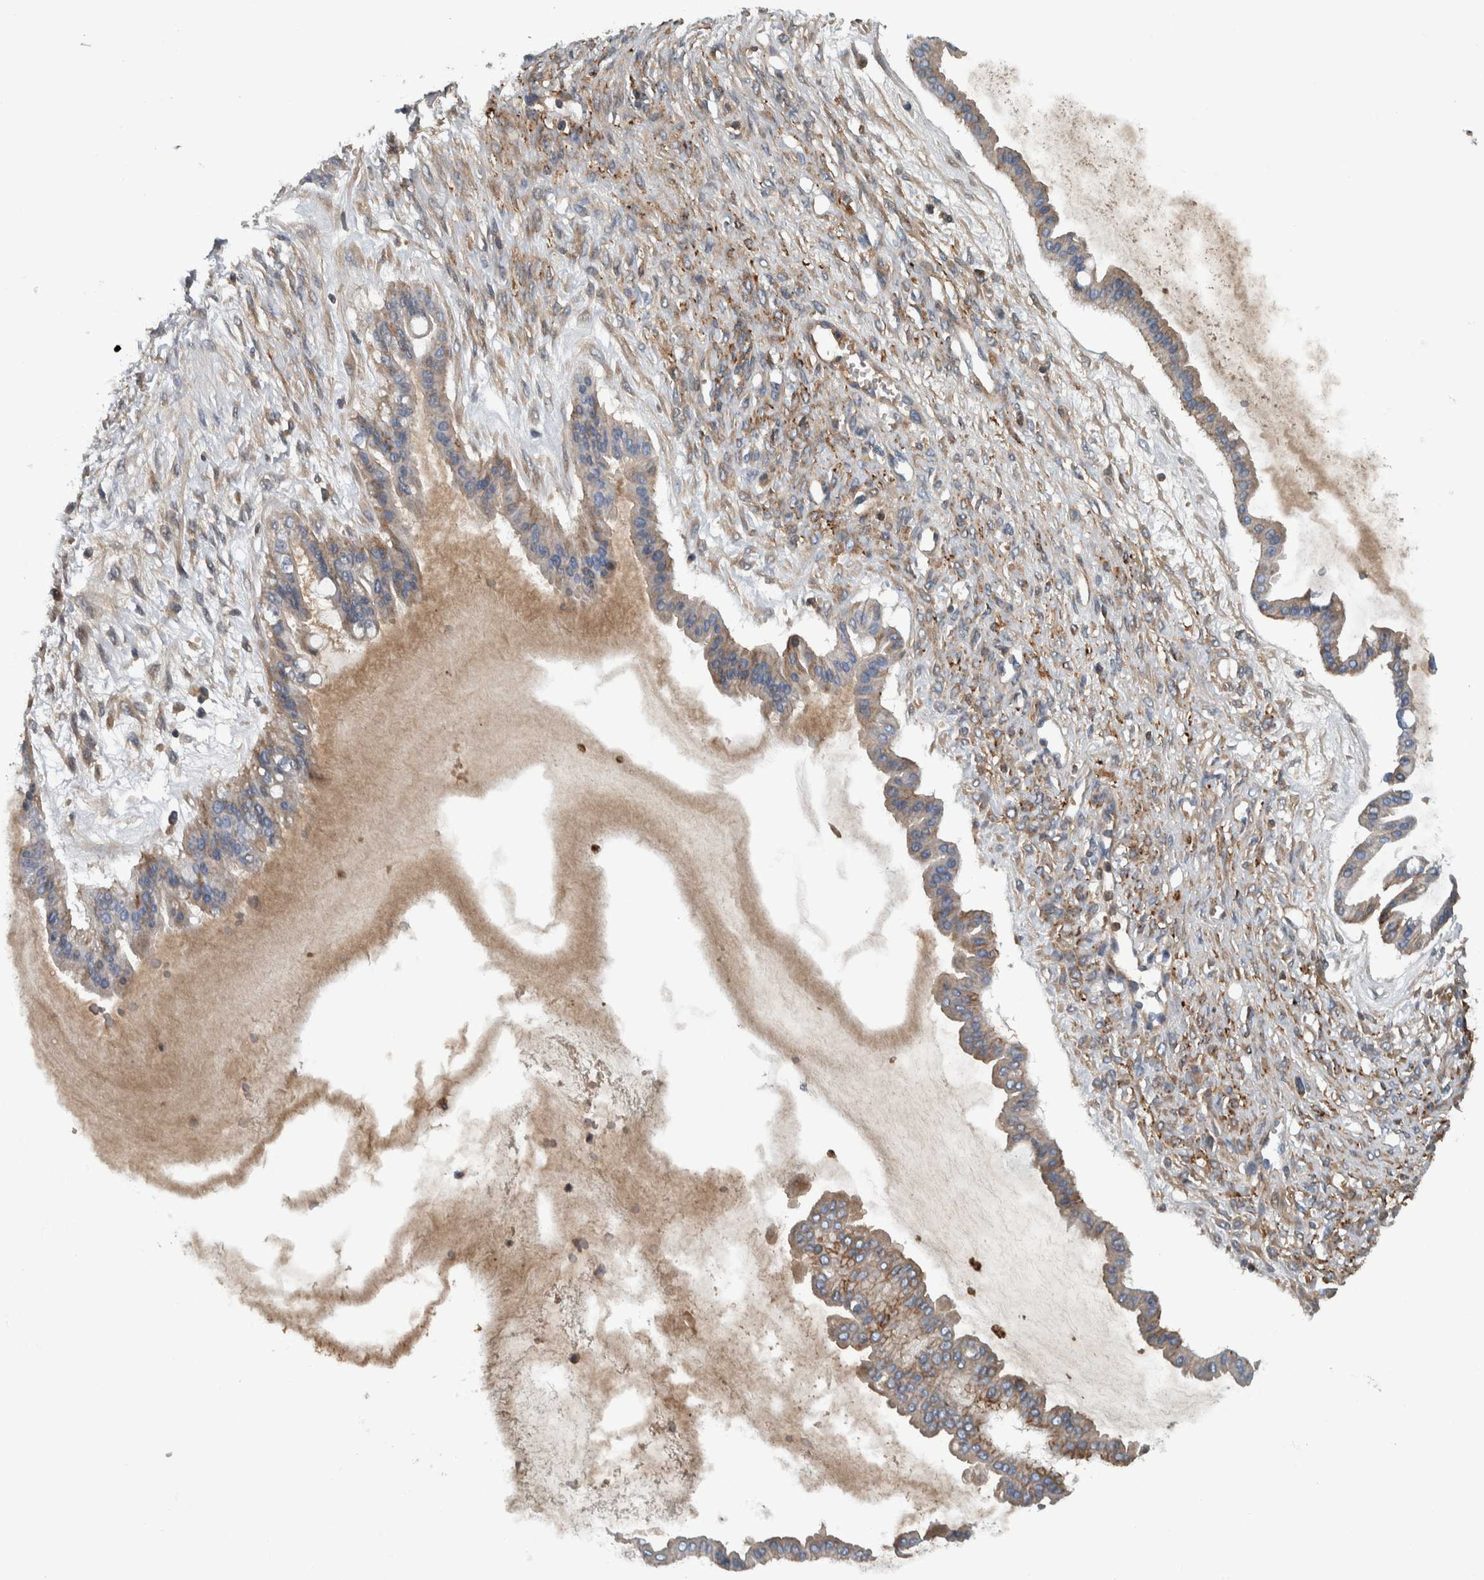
{"staining": {"intensity": "weak", "quantity": "25%-75%", "location": "cytoplasmic/membranous"}, "tissue": "ovarian cancer", "cell_type": "Tumor cells", "image_type": "cancer", "snomed": [{"axis": "morphology", "description": "Cystadenocarcinoma, mucinous, NOS"}, {"axis": "topography", "description": "Ovary"}], "caption": "Mucinous cystadenocarcinoma (ovarian) stained for a protein (brown) shows weak cytoplasmic/membranous positive staining in about 25%-75% of tumor cells.", "gene": "SERPINC1", "patient": {"sex": "female", "age": 73}}